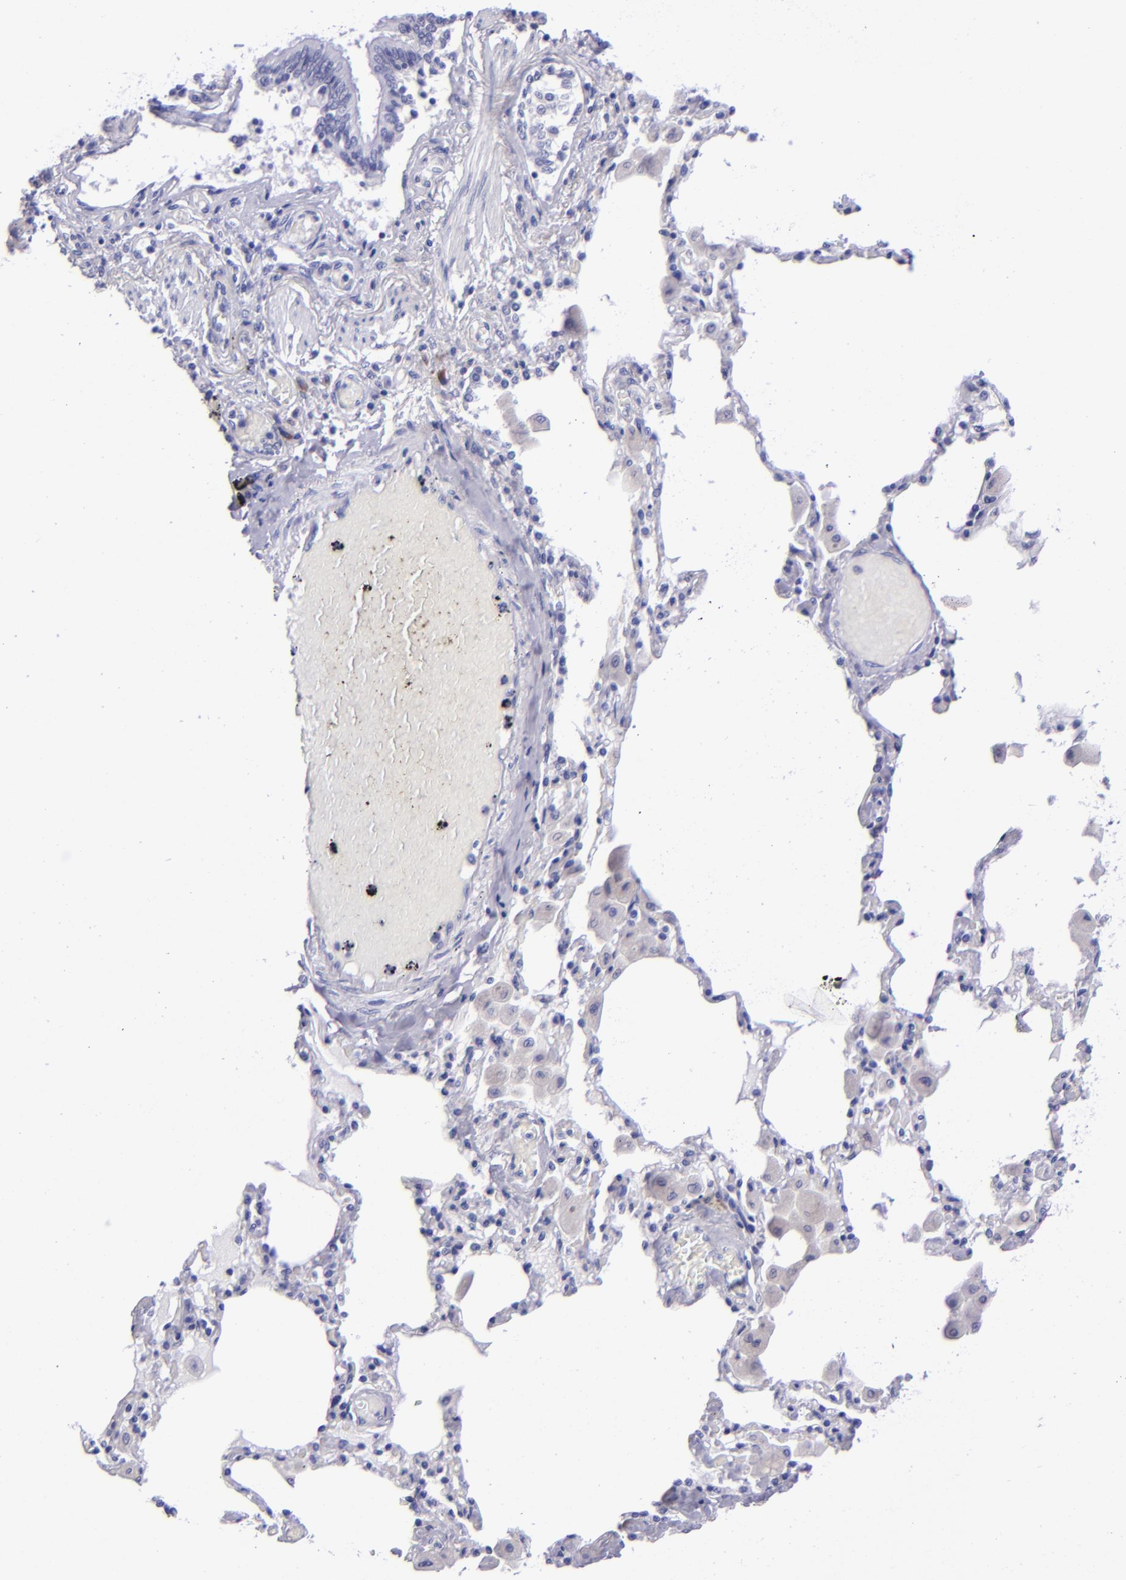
{"staining": {"intensity": "negative", "quantity": "none", "location": "none"}, "tissue": "bronchus", "cell_type": "Respiratory epithelial cells", "image_type": "normal", "snomed": [{"axis": "morphology", "description": "Normal tissue, NOS"}, {"axis": "morphology", "description": "Squamous cell carcinoma, NOS"}, {"axis": "topography", "description": "Bronchus"}, {"axis": "topography", "description": "Lung"}], "caption": "Protein analysis of normal bronchus demonstrates no significant positivity in respiratory epithelial cells.", "gene": "TYRP1", "patient": {"sex": "female", "age": 47}}